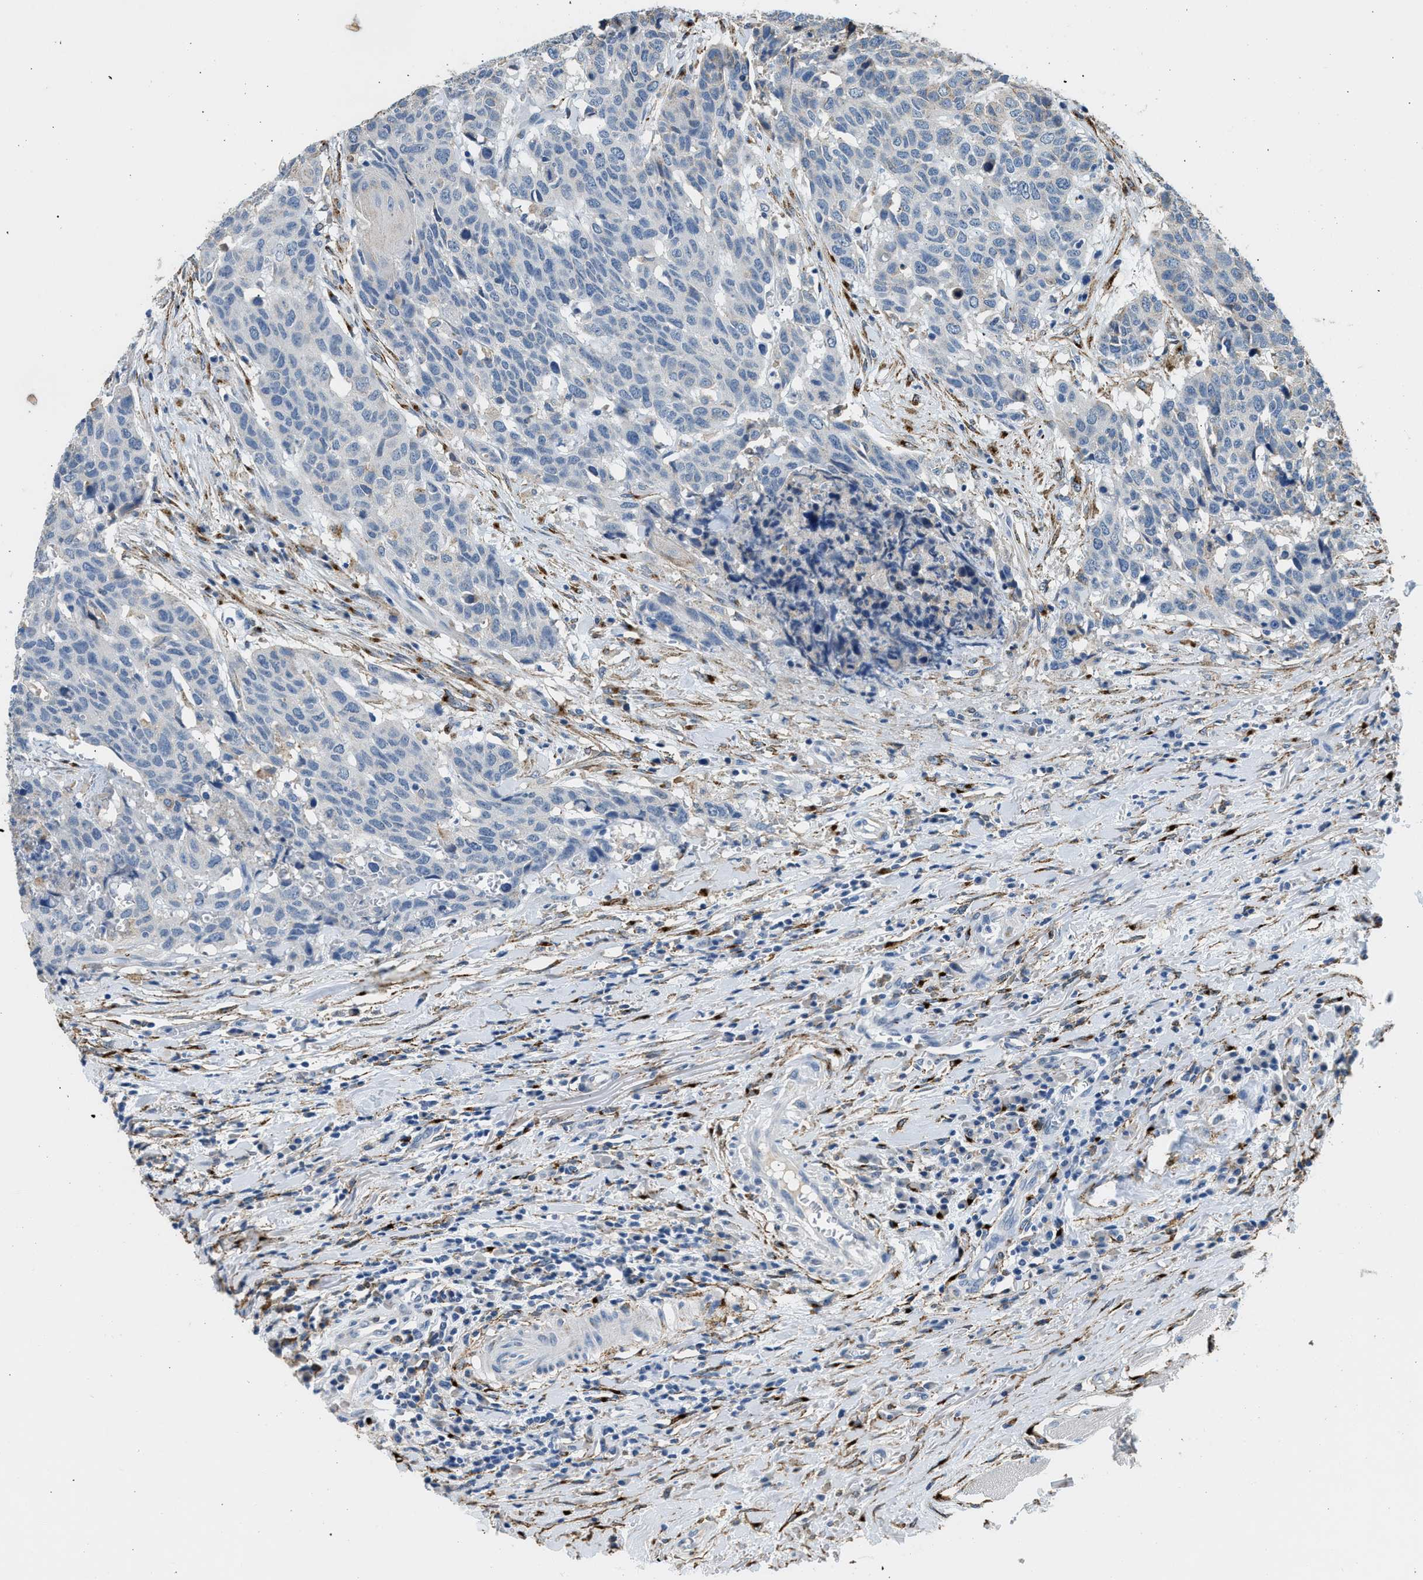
{"staining": {"intensity": "negative", "quantity": "none", "location": "none"}, "tissue": "head and neck cancer", "cell_type": "Tumor cells", "image_type": "cancer", "snomed": [{"axis": "morphology", "description": "Squamous cell carcinoma, NOS"}, {"axis": "topography", "description": "Head-Neck"}], "caption": "Tumor cells are negative for brown protein staining in head and neck cancer (squamous cell carcinoma).", "gene": "LRP1", "patient": {"sex": "male", "age": 66}}